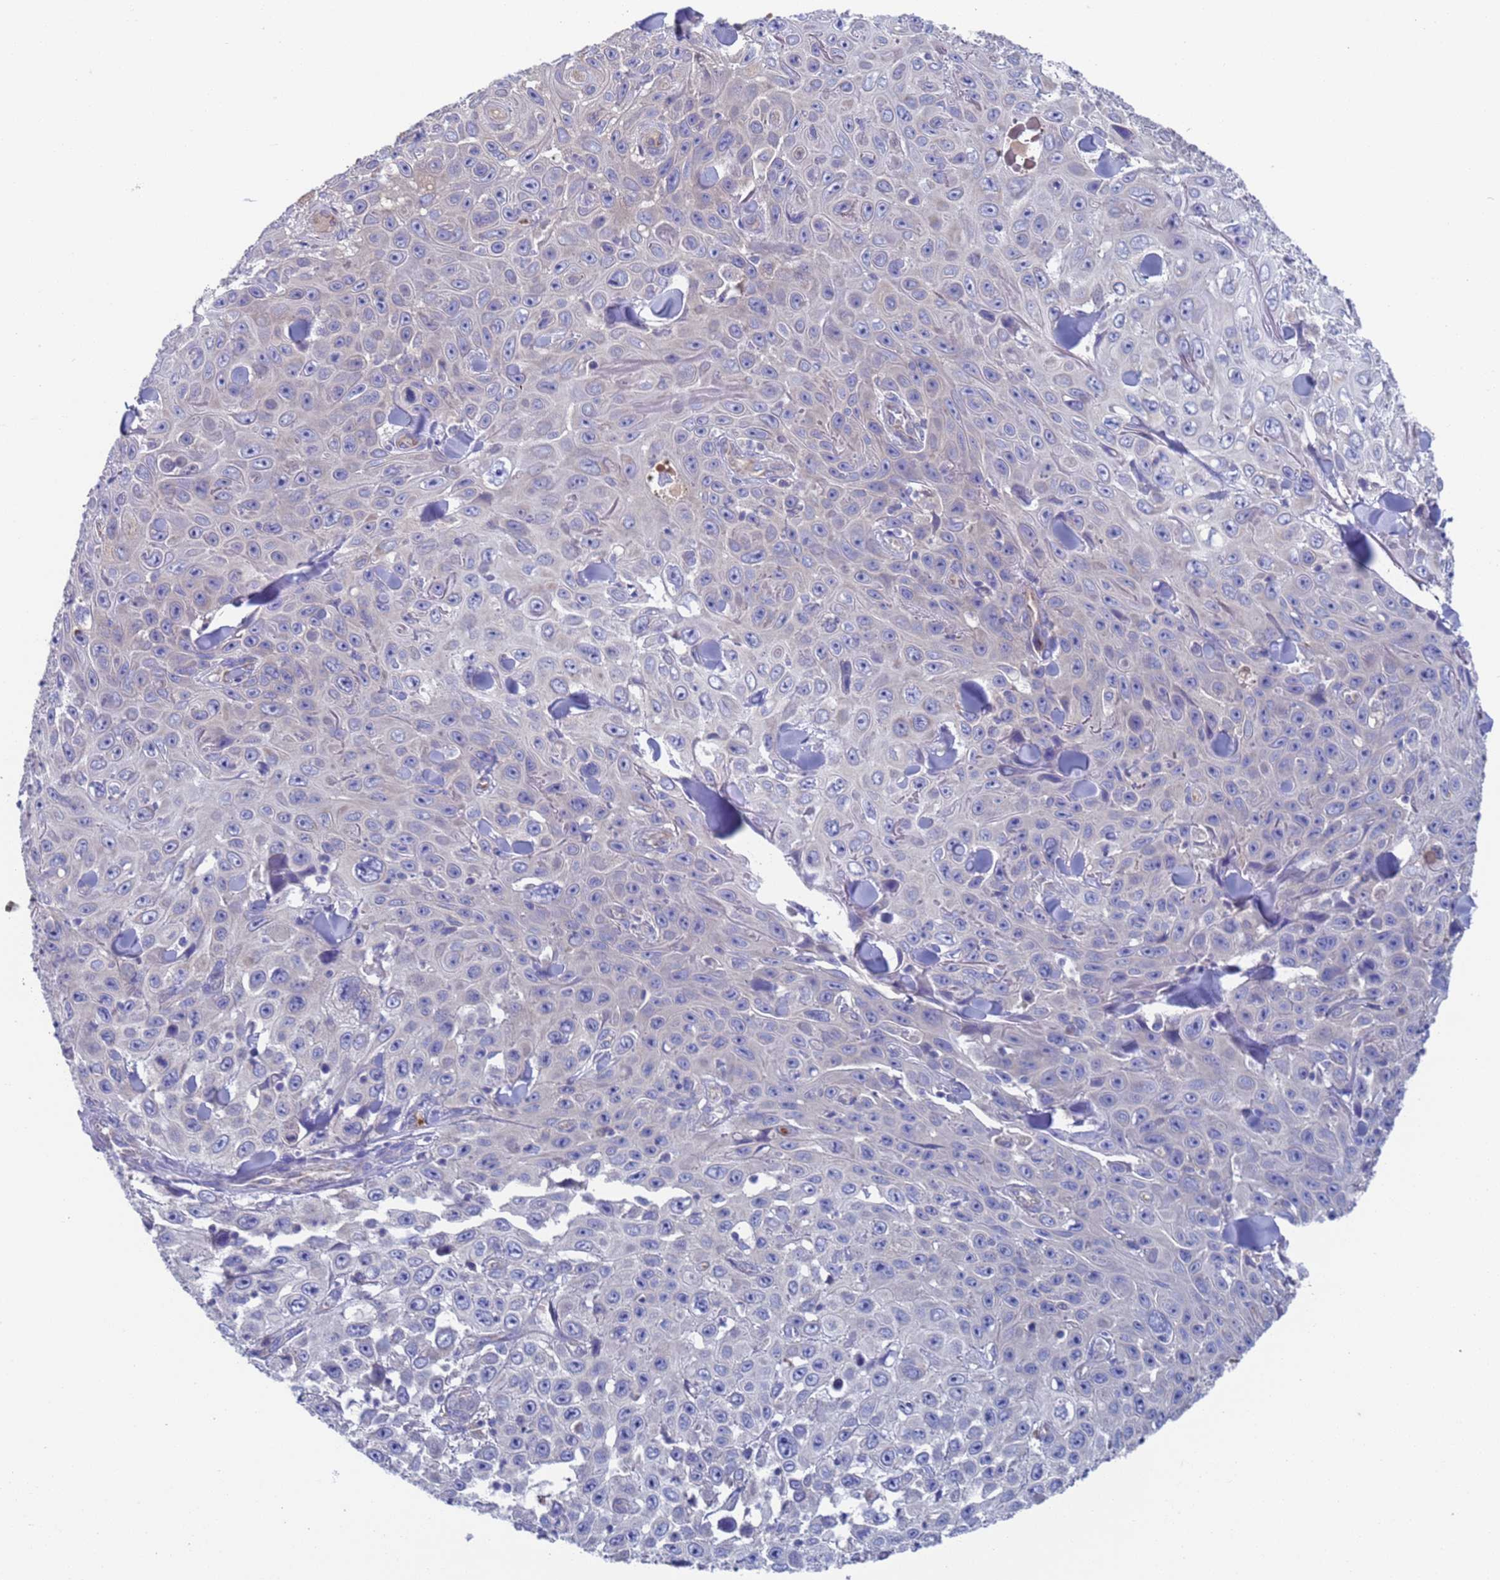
{"staining": {"intensity": "negative", "quantity": "none", "location": "none"}, "tissue": "skin cancer", "cell_type": "Tumor cells", "image_type": "cancer", "snomed": [{"axis": "morphology", "description": "Basal cell carcinoma"}, {"axis": "topography", "description": "Skin"}], "caption": "IHC histopathology image of neoplastic tissue: human skin basal cell carcinoma stained with DAB displays no significant protein expression in tumor cells. Nuclei are stained in blue.", "gene": "PET117", "patient": {"sex": "male", "age": 73}}